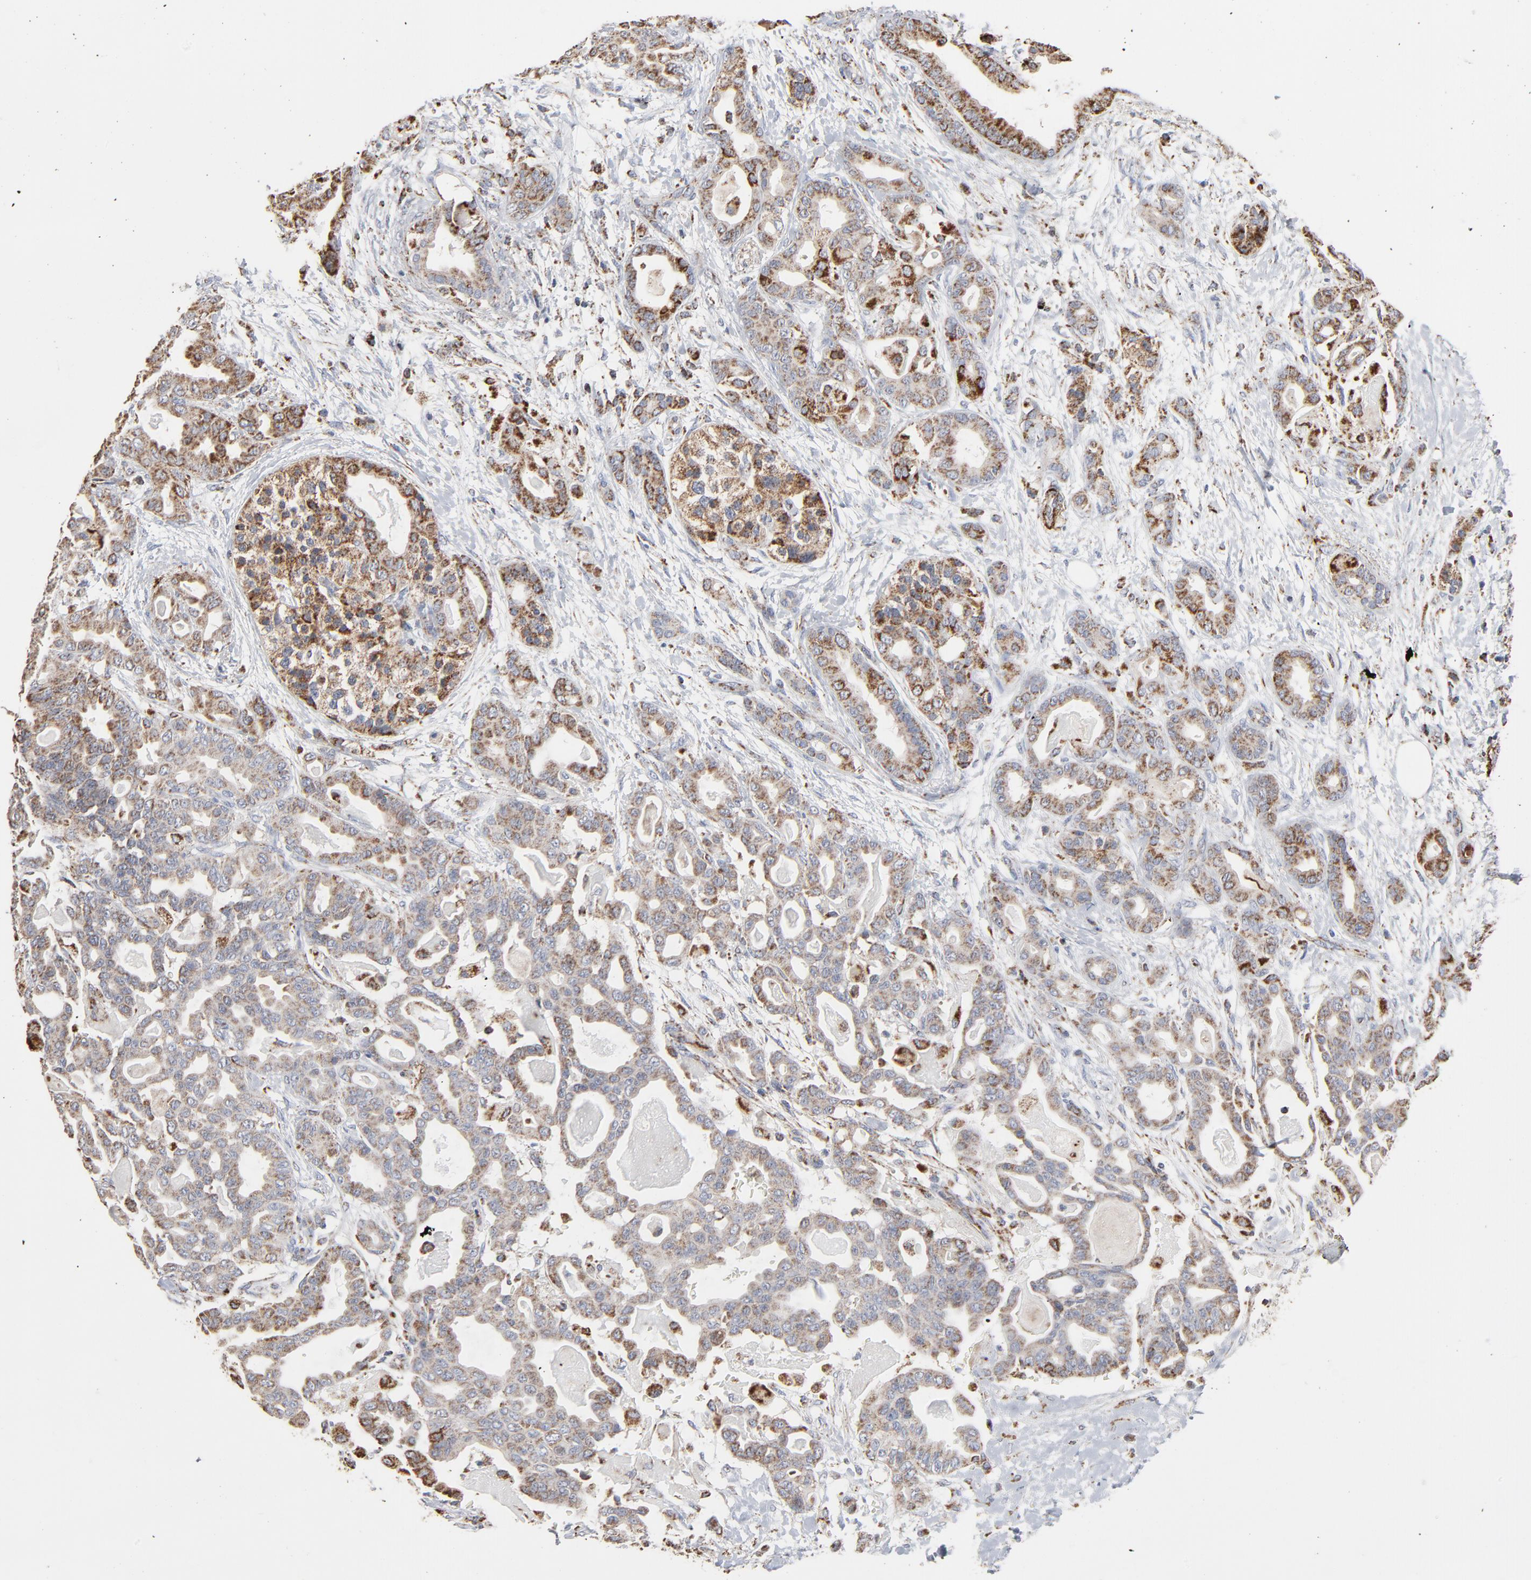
{"staining": {"intensity": "strong", "quantity": ">75%", "location": "cytoplasmic/membranous"}, "tissue": "pancreatic cancer", "cell_type": "Tumor cells", "image_type": "cancer", "snomed": [{"axis": "morphology", "description": "Adenocarcinoma, NOS"}, {"axis": "topography", "description": "Pancreas"}], "caption": "A histopathology image of human adenocarcinoma (pancreatic) stained for a protein demonstrates strong cytoplasmic/membranous brown staining in tumor cells.", "gene": "UQCRC1", "patient": {"sex": "male", "age": 63}}